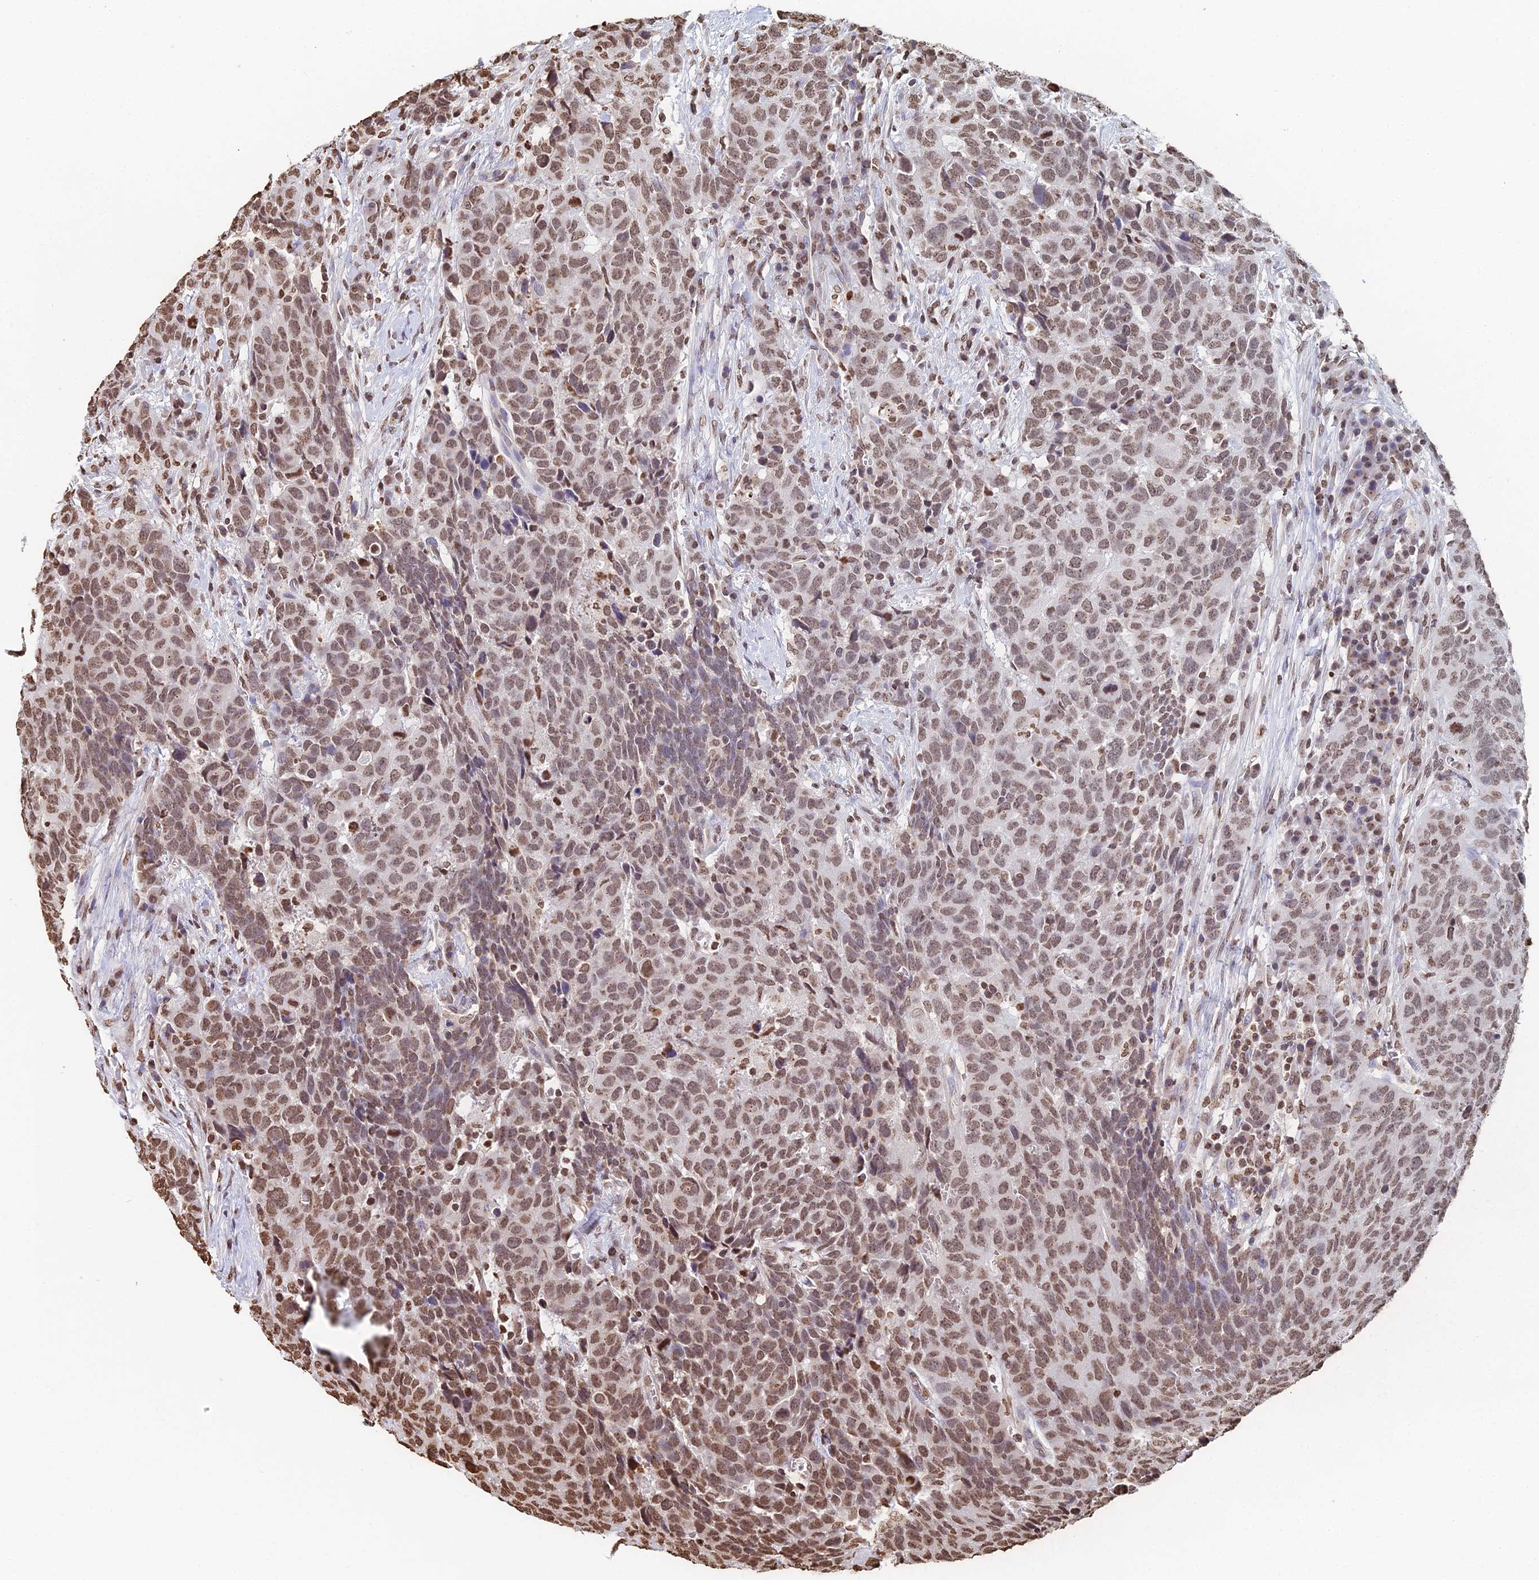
{"staining": {"intensity": "moderate", "quantity": "25%-75%", "location": "nuclear"}, "tissue": "head and neck cancer", "cell_type": "Tumor cells", "image_type": "cancer", "snomed": [{"axis": "morphology", "description": "Squamous cell carcinoma, NOS"}, {"axis": "topography", "description": "Head-Neck"}], "caption": "Immunohistochemical staining of squamous cell carcinoma (head and neck) demonstrates medium levels of moderate nuclear staining in approximately 25%-75% of tumor cells. (DAB (3,3'-diaminobenzidine) IHC, brown staining for protein, blue staining for nuclei).", "gene": "GBP3", "patient": {"sex": "male", "age": 66}}